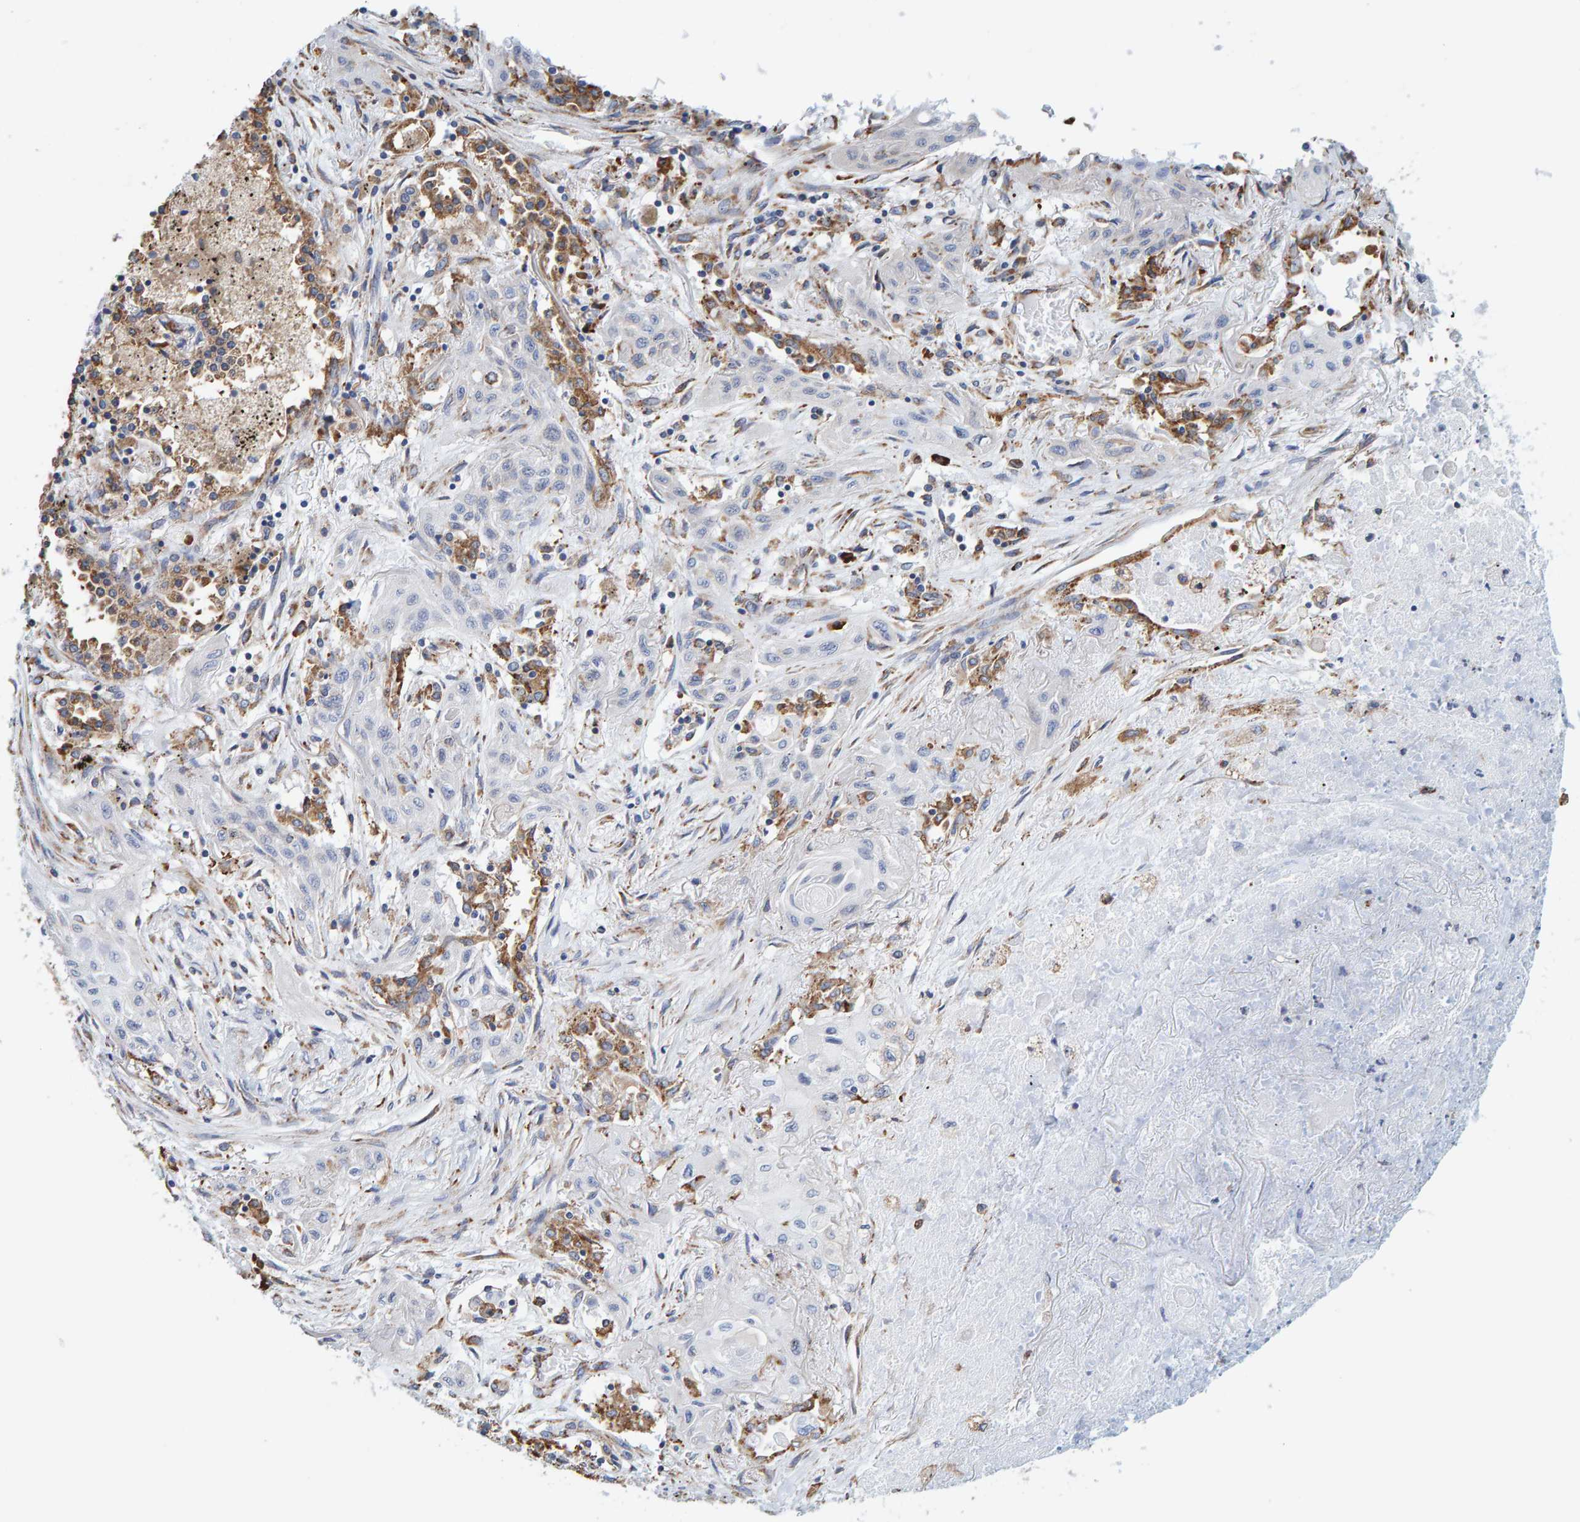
{"staining": {"intensity": "negative", "quantity": "none", "location": "none"}, "tissue": "lung cancer", "cell_type": "Tumor cells", "image_type": "cancer", "snomed": [{"axis": "morphology", "description": "Squamous cell carcinoma, NOS"}, {"axis": "topography", "description": "Lung"}], "caption": "DAB immunohistochemical staining of human lung cancer reveals no significant staining in tumor cells.", "gene": "SGPL1", "patient": {"sex": "female", "age": 47}}